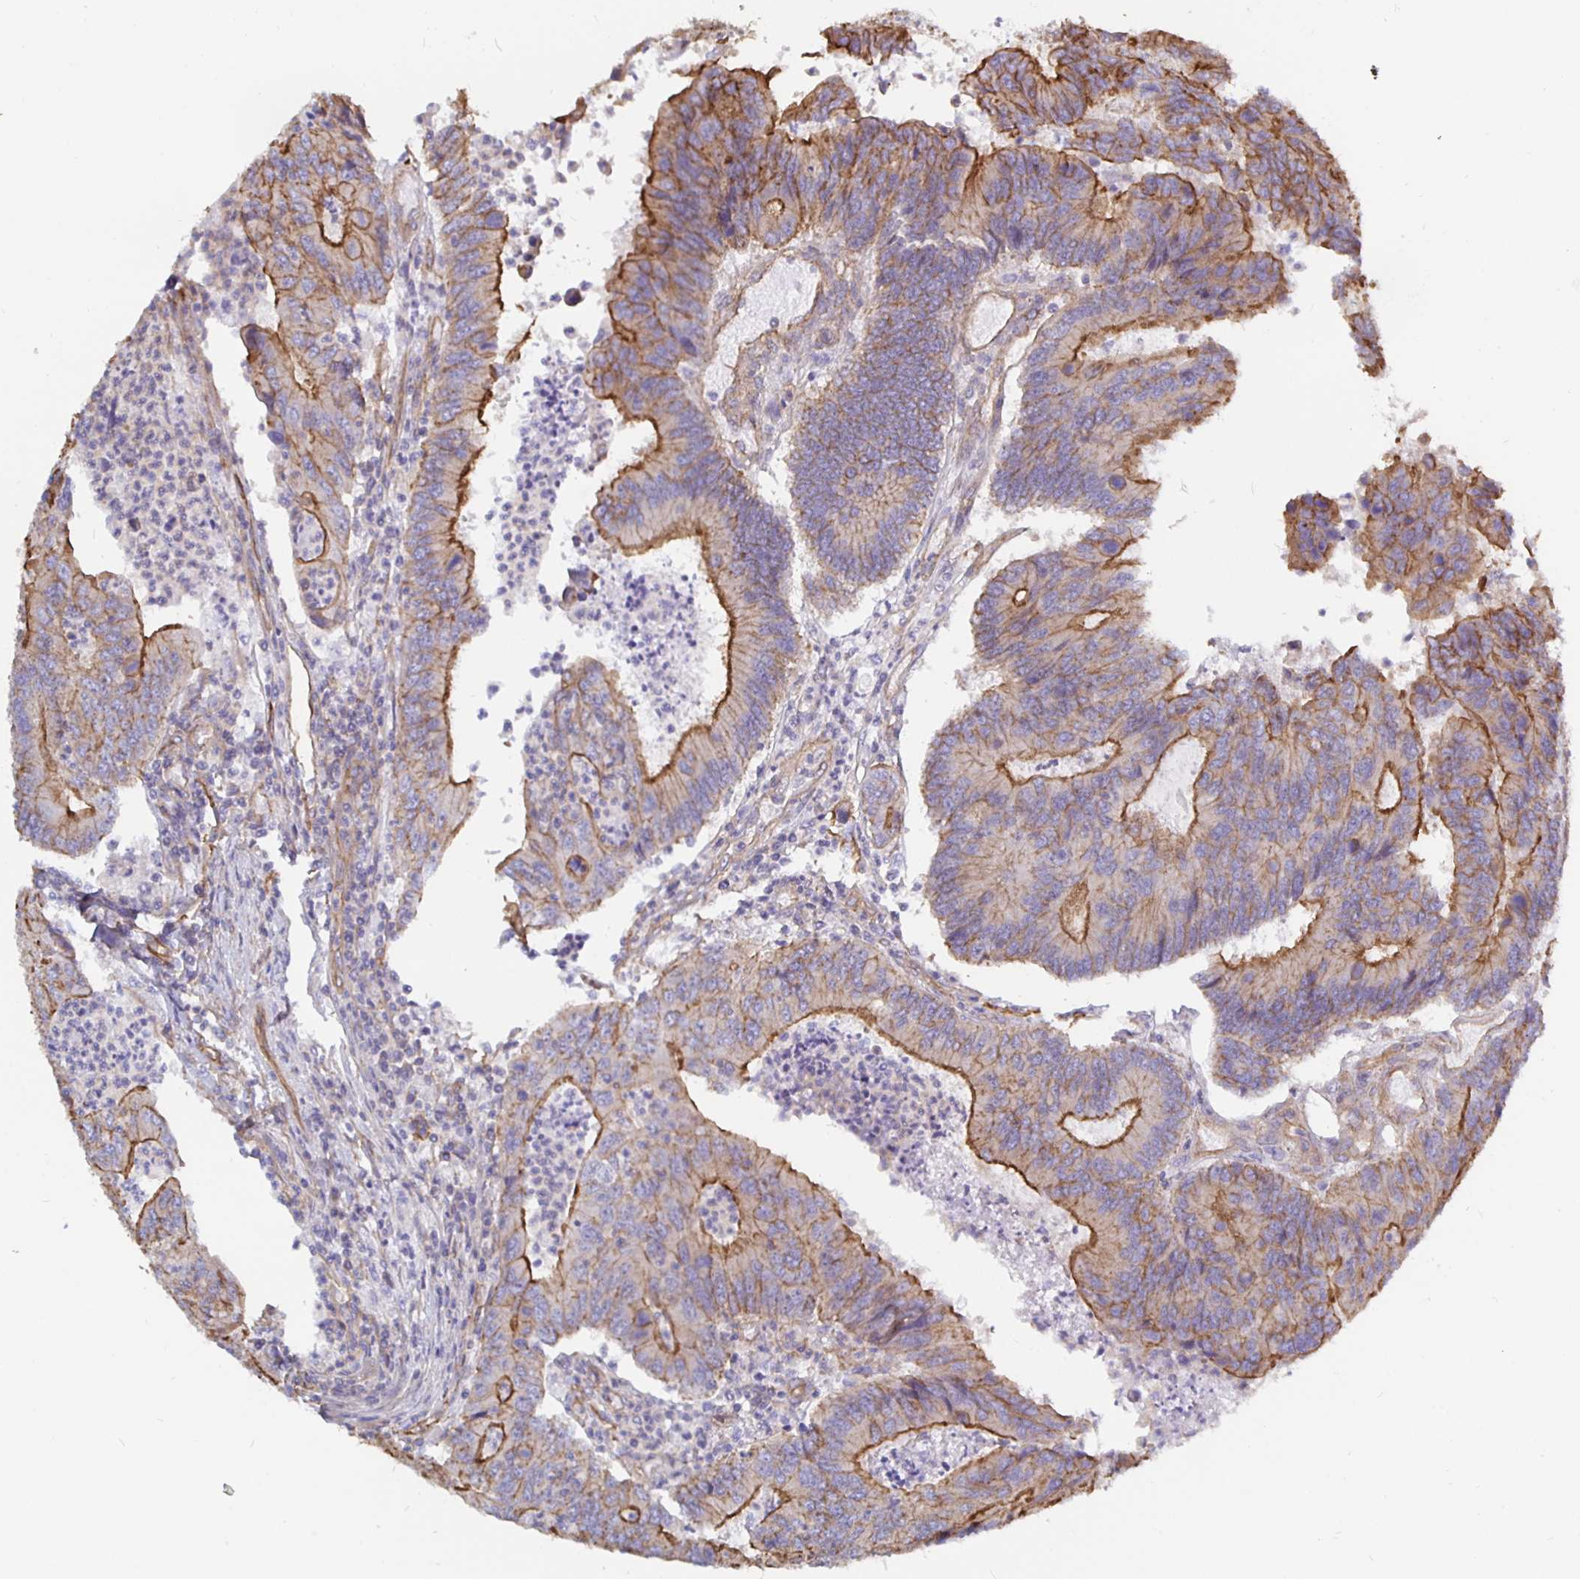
{"staining": {"intensity": "strong", "quantity": "25%-75%", "location": "cytoplasmic/membranous"}, "tissue": "colorectal cancer", "cell_type": "Tumor cells", "image_type": "cancer", "snomed": [{"axis": "morphology", "description": "Adenocarcinoma, NOS"}, {"axis": "topography", "description": "Colon"}], "caption": "Immunohistochemical staining of colorectal adenocarcinoma displays high levels of strong cytoplasmic/membranous protein expression in approximately 25%-75% of tumor cells.", "gene": "ARHGEF39", "patient": {"sex": "female", "age": 67}}